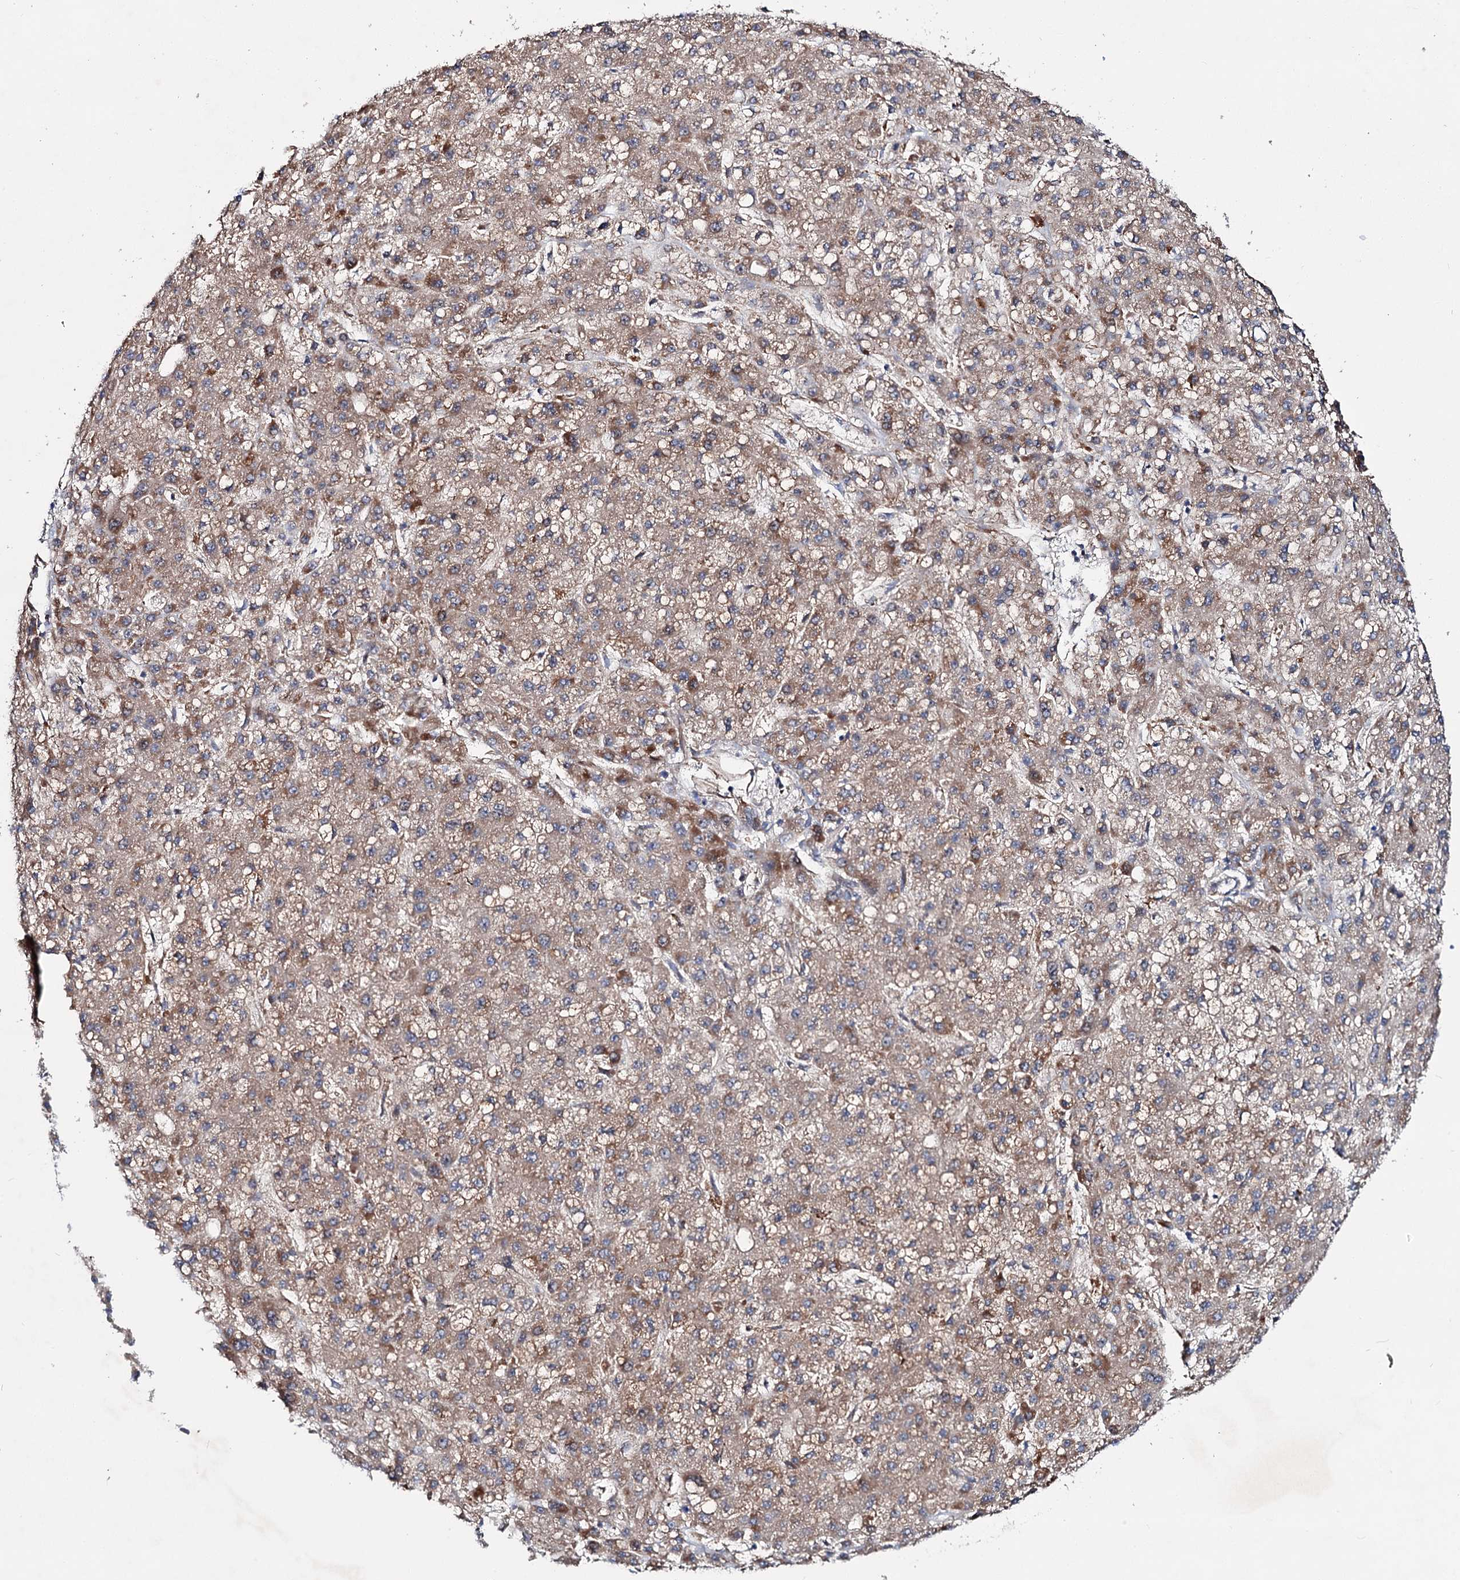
{"staining": {"intensity": "moderate", "quantity": ">75%", "location": "cytoplasmic/membranous"}, "tissue": "liver cancer", "cell_type": "Tumor cells", "image_type": "cancer", "snomed": [{"axis": "morphology", "description": "Carcinoma, Hepatocellular, NOS"}, {"axis": "topography", "description": "Liver"}], "caption": "DAB immunohistochemical staining of liver cancer shows moderate cytoplasmic/membranous protein expression in approximately >75% of tumor cells. (IHC, brightfield microscopy, high magnification).", "gene": "PTDSS2", "patient": {"sex": "male", "age": 67}}